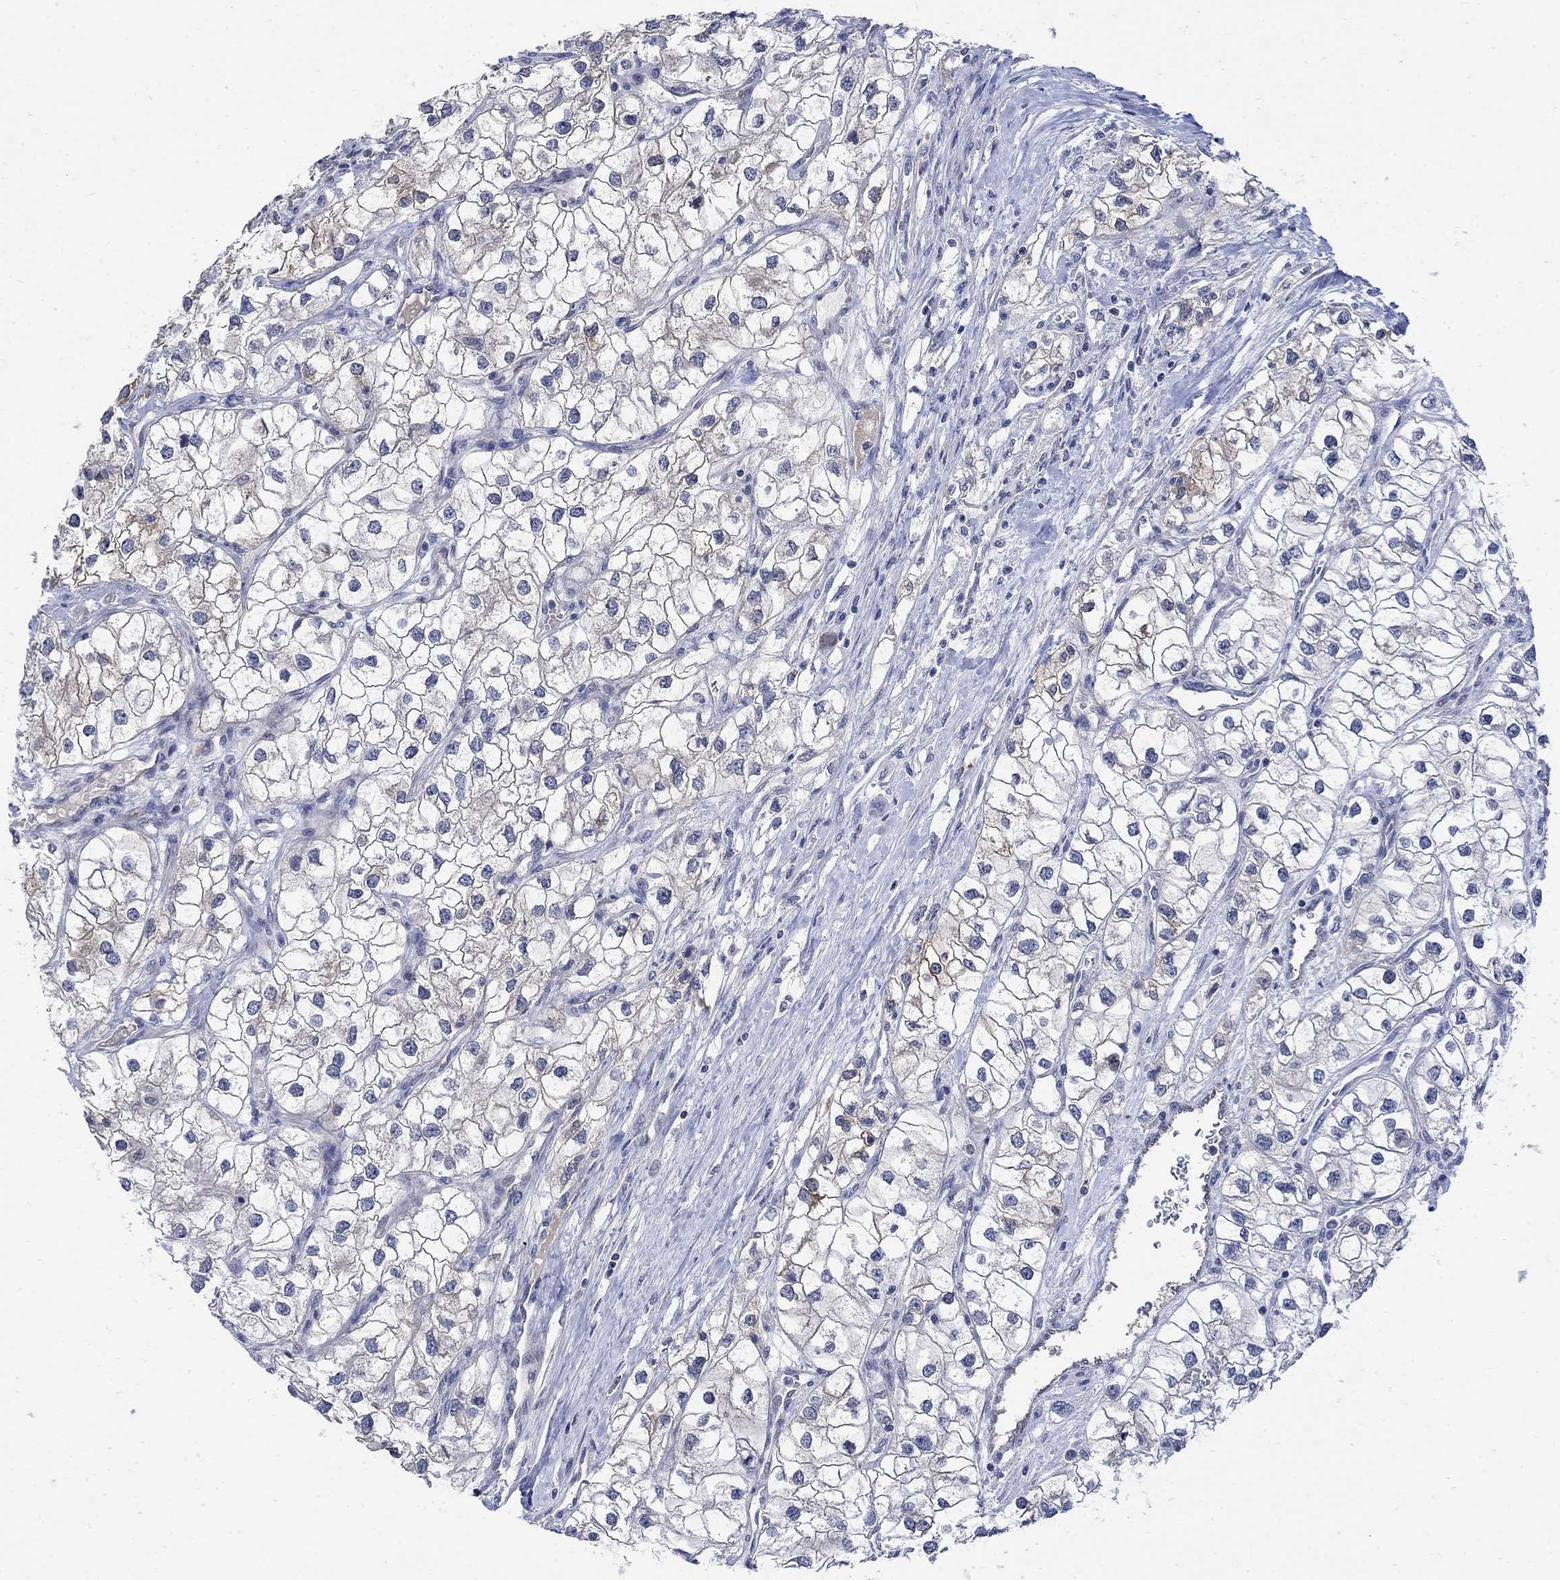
{"staining": {"intensity": "negative", "quantity": "none", "location": "none"}, "tissue": "renal cancer", "cell_type": "Tumor cells", "image_type": "cancer", "snomed": [{"axis": "morphology", "description": "Adenocarcinoma, NOS"}, {"axis": "topography", "description": "Kidney"}], "caption": "Tumor cells are negative for protein expression in human renal cancer (adenocarcinoma).", "gene": "TGM2", "patient": {"sex": "male", "age": 59}}